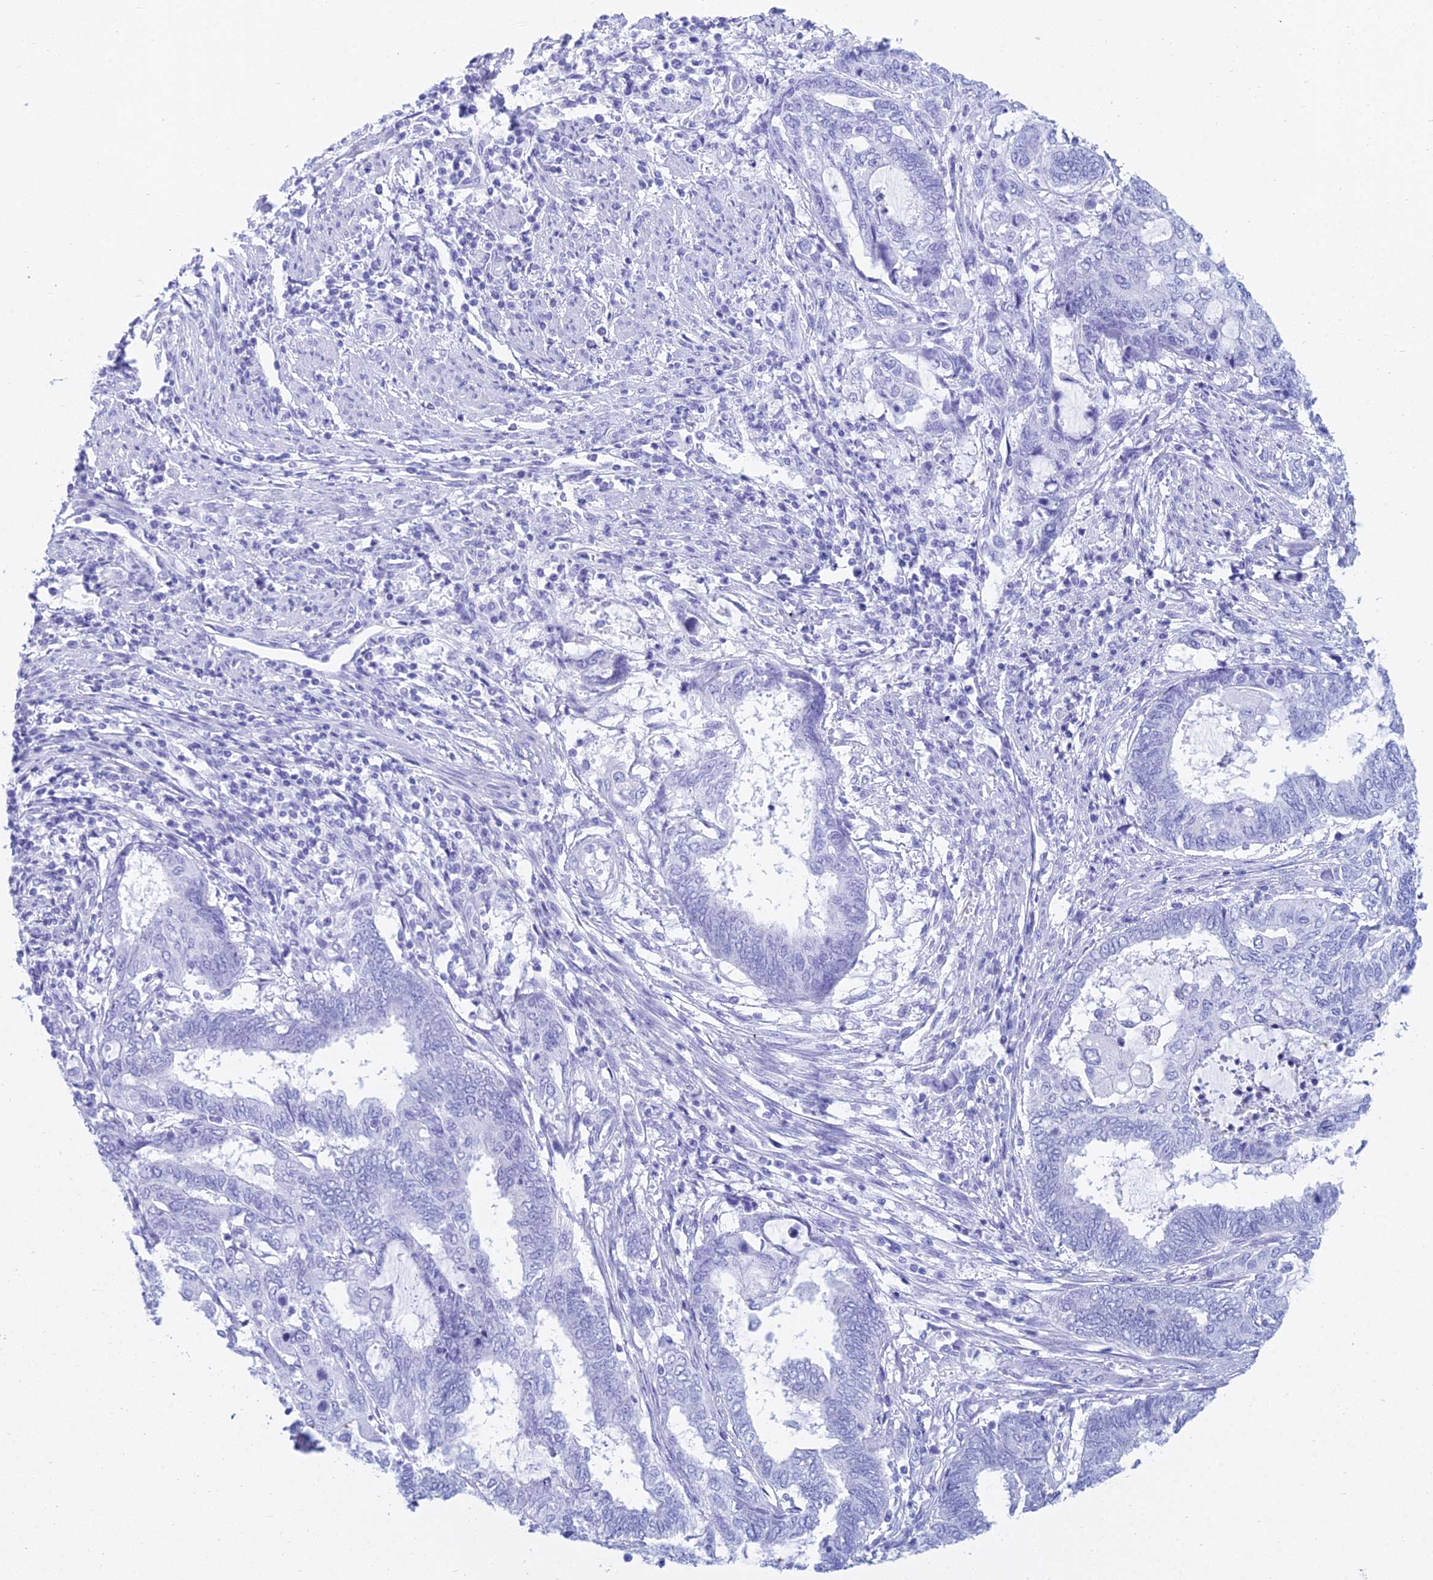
{"staining": {"intensity": "negative", "quantity": "none", "location": "none"}, "tissue": "endometrial cancer", "cell_type": "Tumor cells", "image_type": "cancer", "snomed": [{"axis": "morphology", "description": "Adenocarcinoma, NOS"}, {"axis": "topography", "description": "Uterus"}, {"axis": "topography", "description": "Endometrium"}], "caption": "A high-resolution image shows IHC staining of endometrial cancer (adenocarcinoma), which demonstrates no significant expression in tumor cells. (DAB (3,3'-diaminobenzidine) IHC visualized using brightfield microscopy, high magnification).", "gene": "PATE4", "patient": {"sex": "female", "age": 70}}